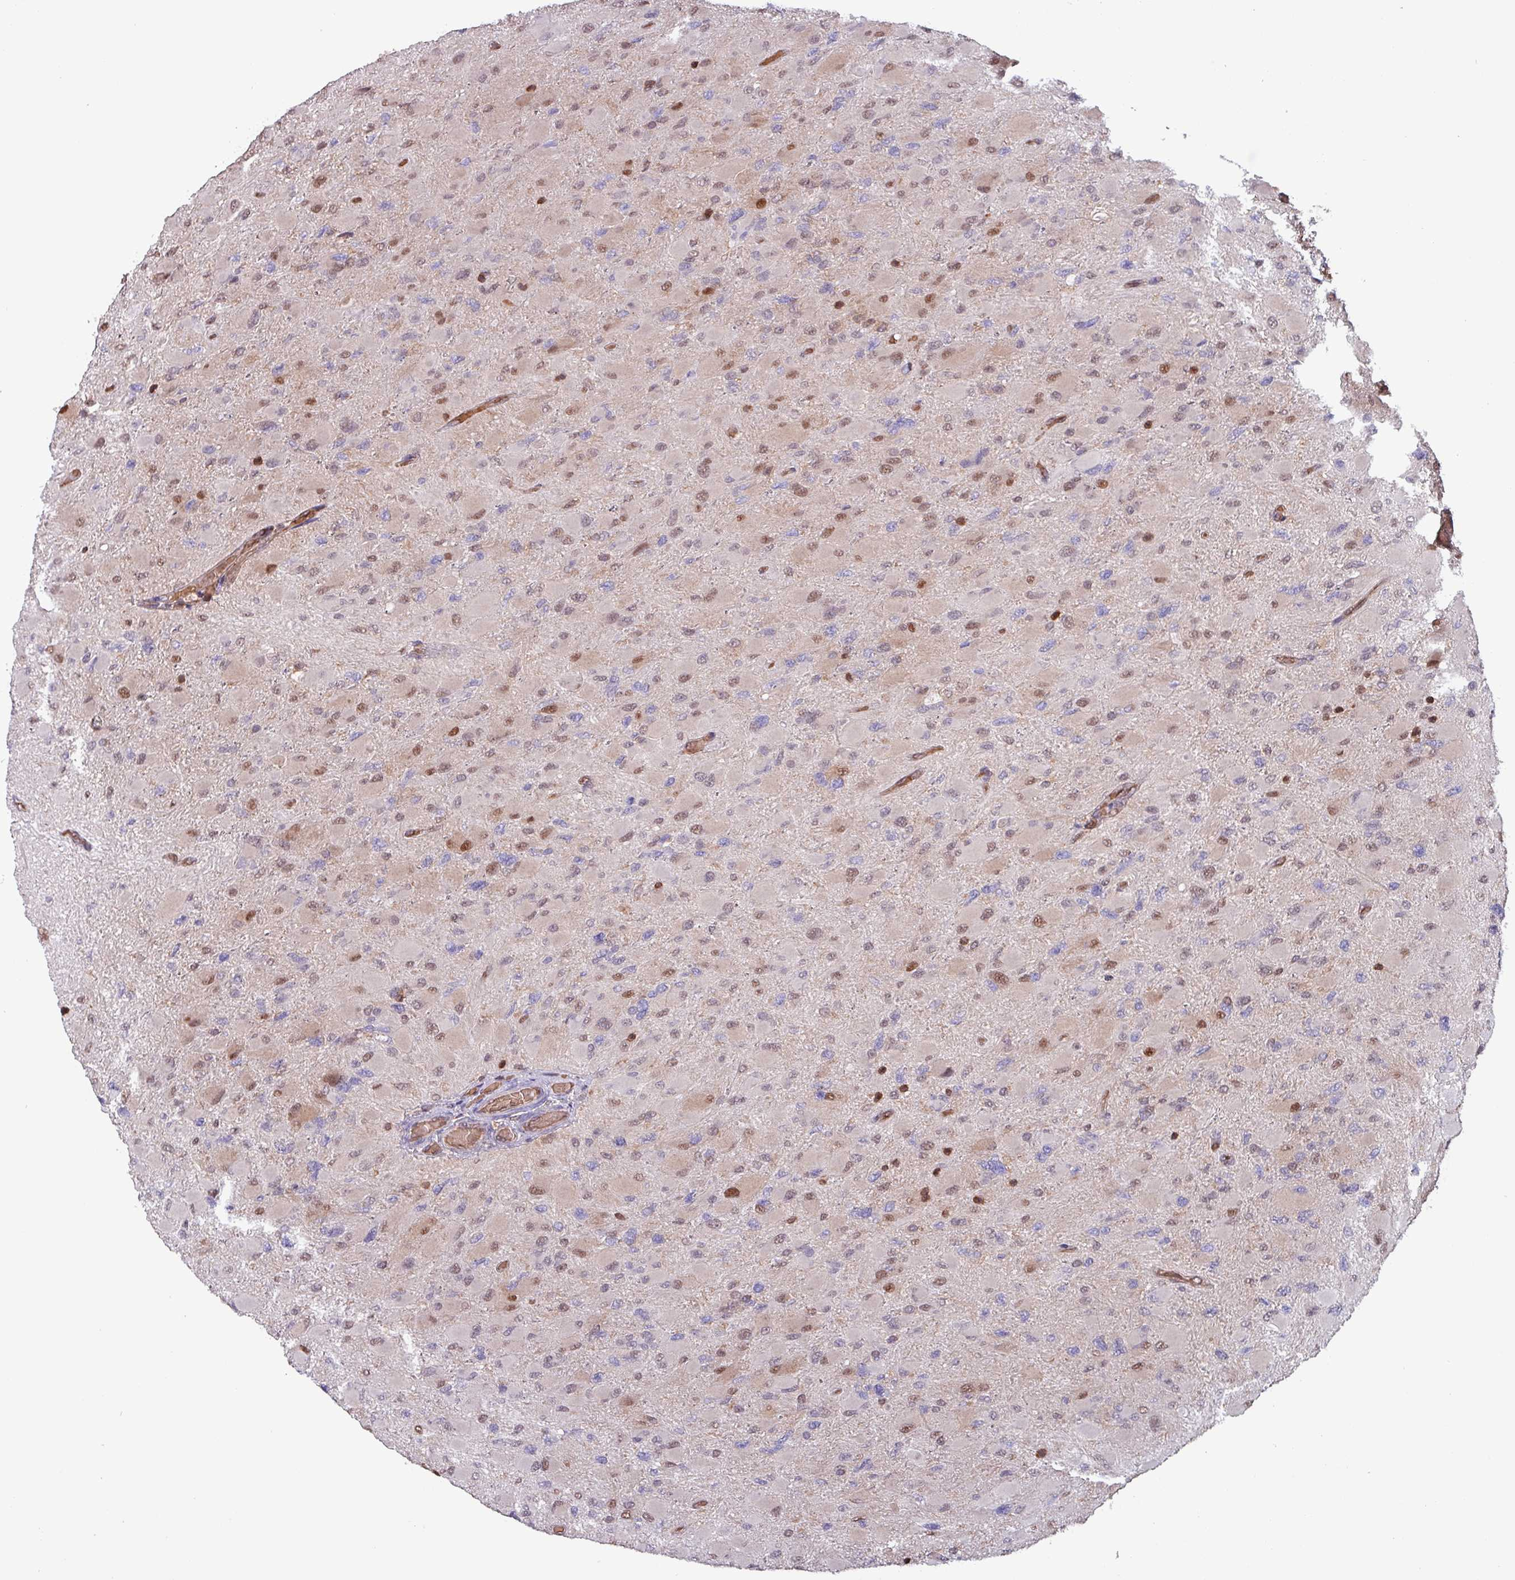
{"staining": {"intensity": "moderate", "quantity": "25%-75%", "location": "nuclear"}, "tissue": "glioma", "cell_type": "Tumor cells", "image_type": "cancer", "snomed": [{"axis": "morphology", "description": "Glioma, malignant, High grade"}, {"axis": "topography", "description": "Cerebral cortex"}], "caption": "This histopathology image exhibits immunohistochemistry (IHC) staining of human glioma, with medium moderate nuclear expression in about 25%-75% of tumor cells.", "gene": "PSMB8", "patient": {"sex": "female", "age": 36}}